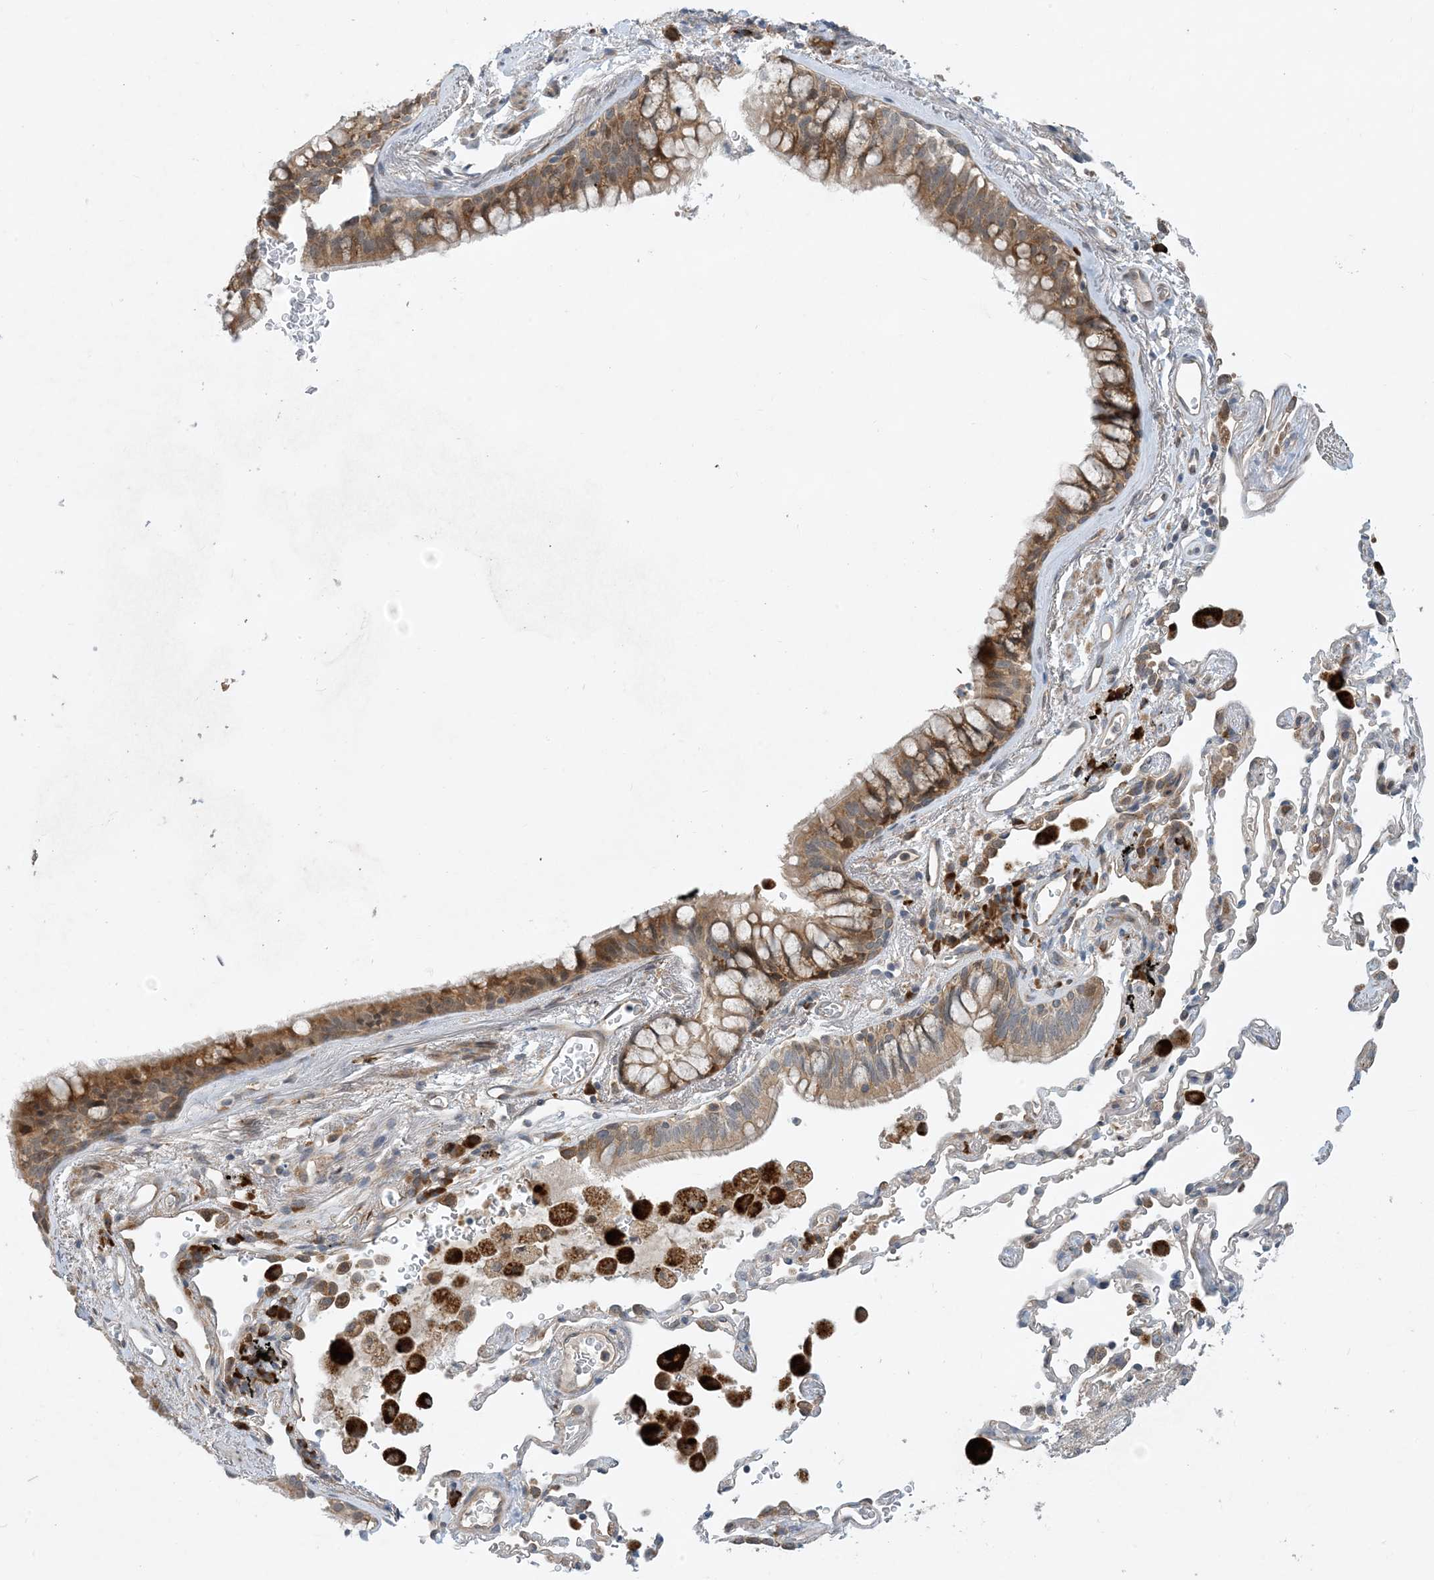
{"staining": {"intensity": "moderate", "quantity": "25%-75%", "location": "cytoplasmic/membranous"}, "tissue": "bronchus", "cell_type": "Respiratory epithelial cells", "image_type": "normal", "snomed": [{"axis": "morphology", "description": "Normal tissue, NOS"}, {"axis": "morphology", "description": "Adenocarcinoma, NOS"}, {"axis": "topography", "description": "Bronchus"}, {"axis": "topography", "description": "Lung"}], "caption": "About 25%-75% of respiratory epithelial cells in benign human bronchus demonstrate moderate cytoplasmic/membranous protein expression as visualized by brown immunohistochemical staining.", "gene": "PHOSPHO2", "patient": {"sex": "male", "age": 54}}